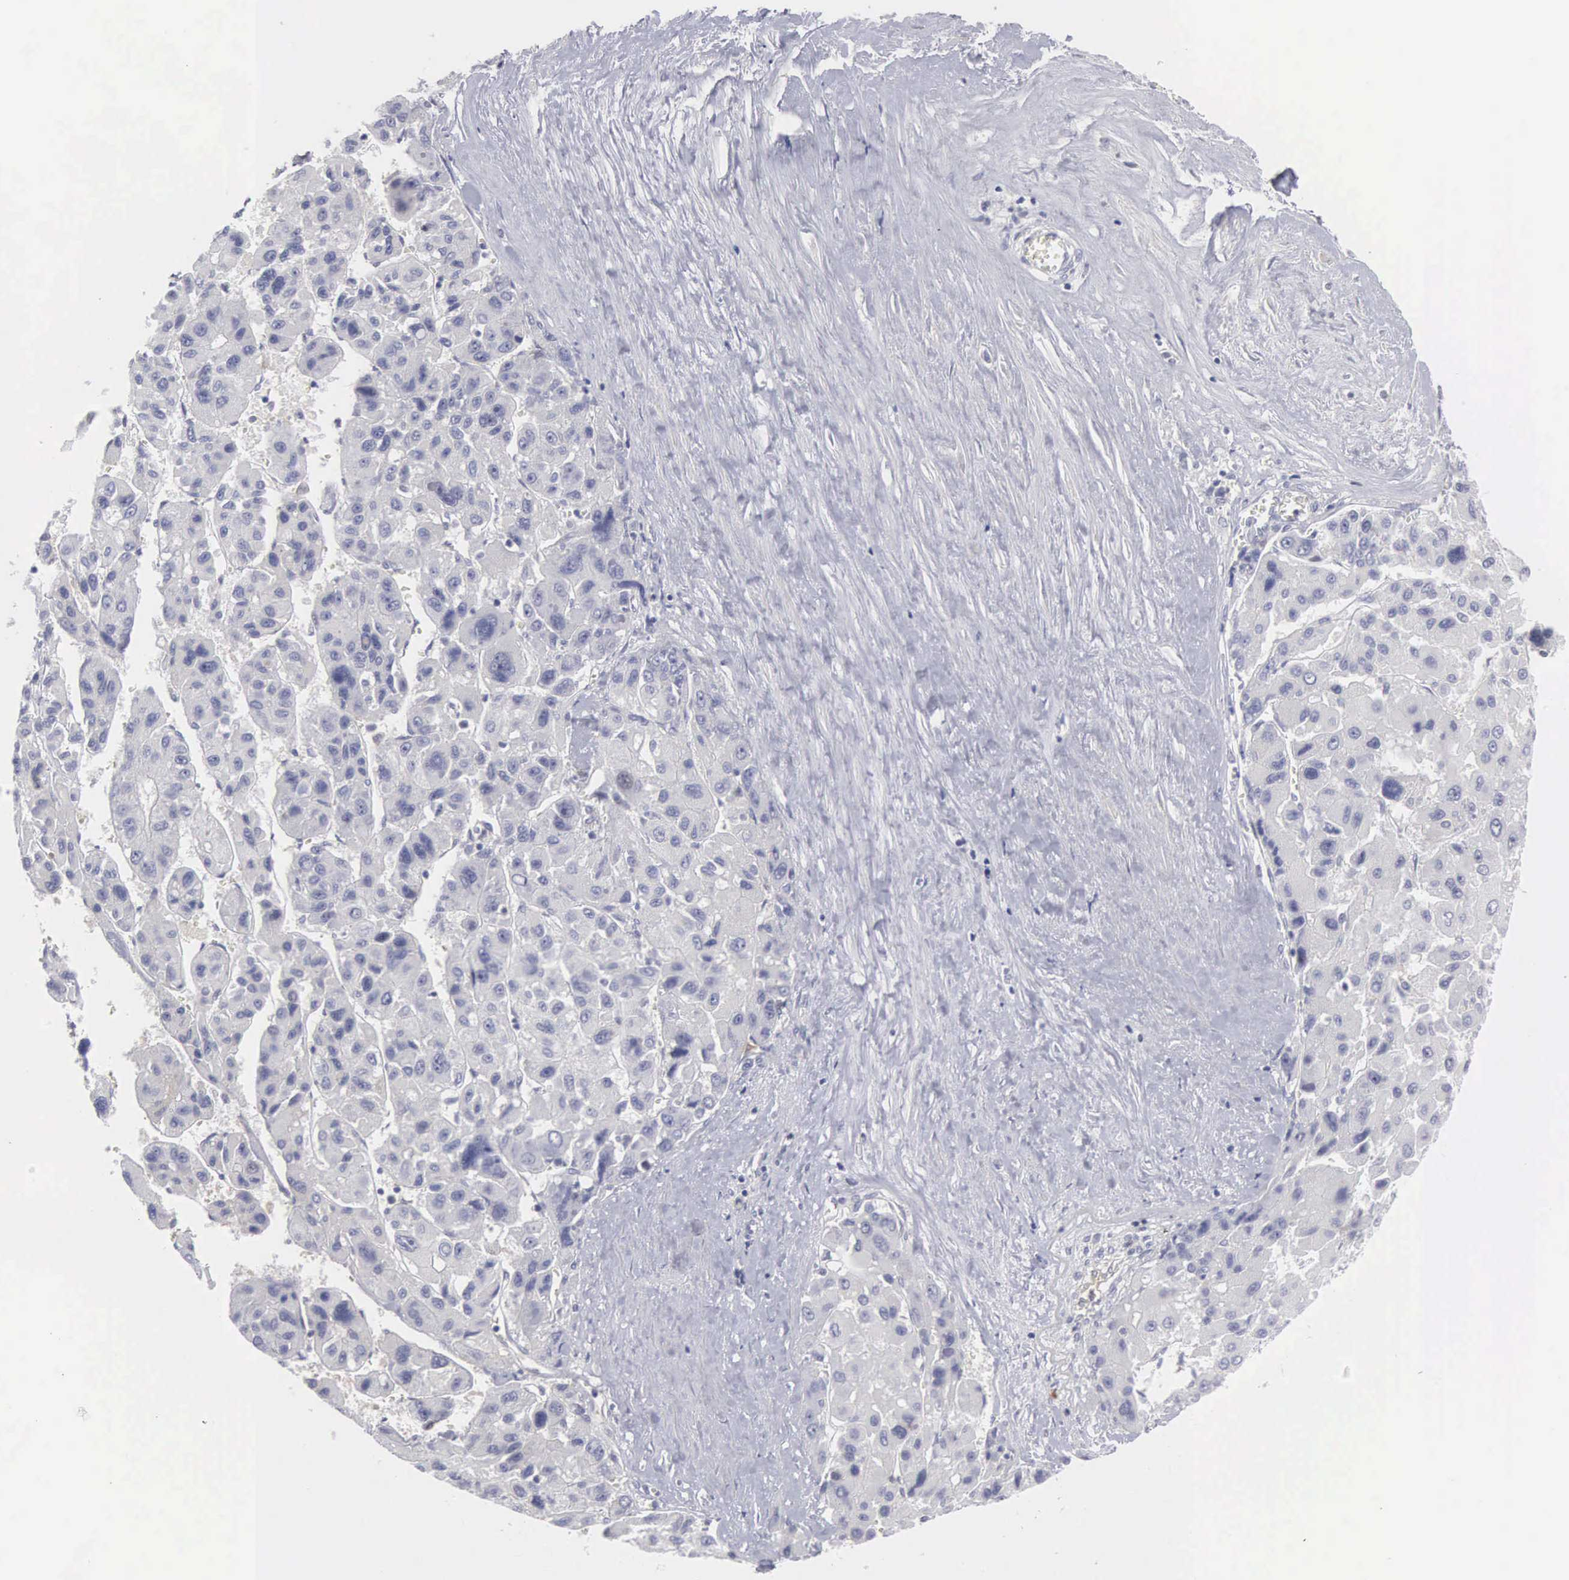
{"staining": {"intensity": "weak", "quantity": "<25%", "location": "cytoplasmic/membranous"}, "tissue": "liver cancer", "cell_type": "Tumor cells", "image_type": "cancer", "snomed": [{"axis": "morphology", "description": "Carcinoma, Hepatocellular, NOS"}, {"axis": "topography", "description": "Liver"}], "caption": "This histopathology image is of liver hepatocellular carcinoma stained with IHC to label a protein in brown with the nuclei are counter-stained blue. There is no positivity in tumor cells. (DAB immunohistochemistry with hematoxylin counter stain).", "gene": "RBPJ", "patient": {"sex": "male", "age": 64}}